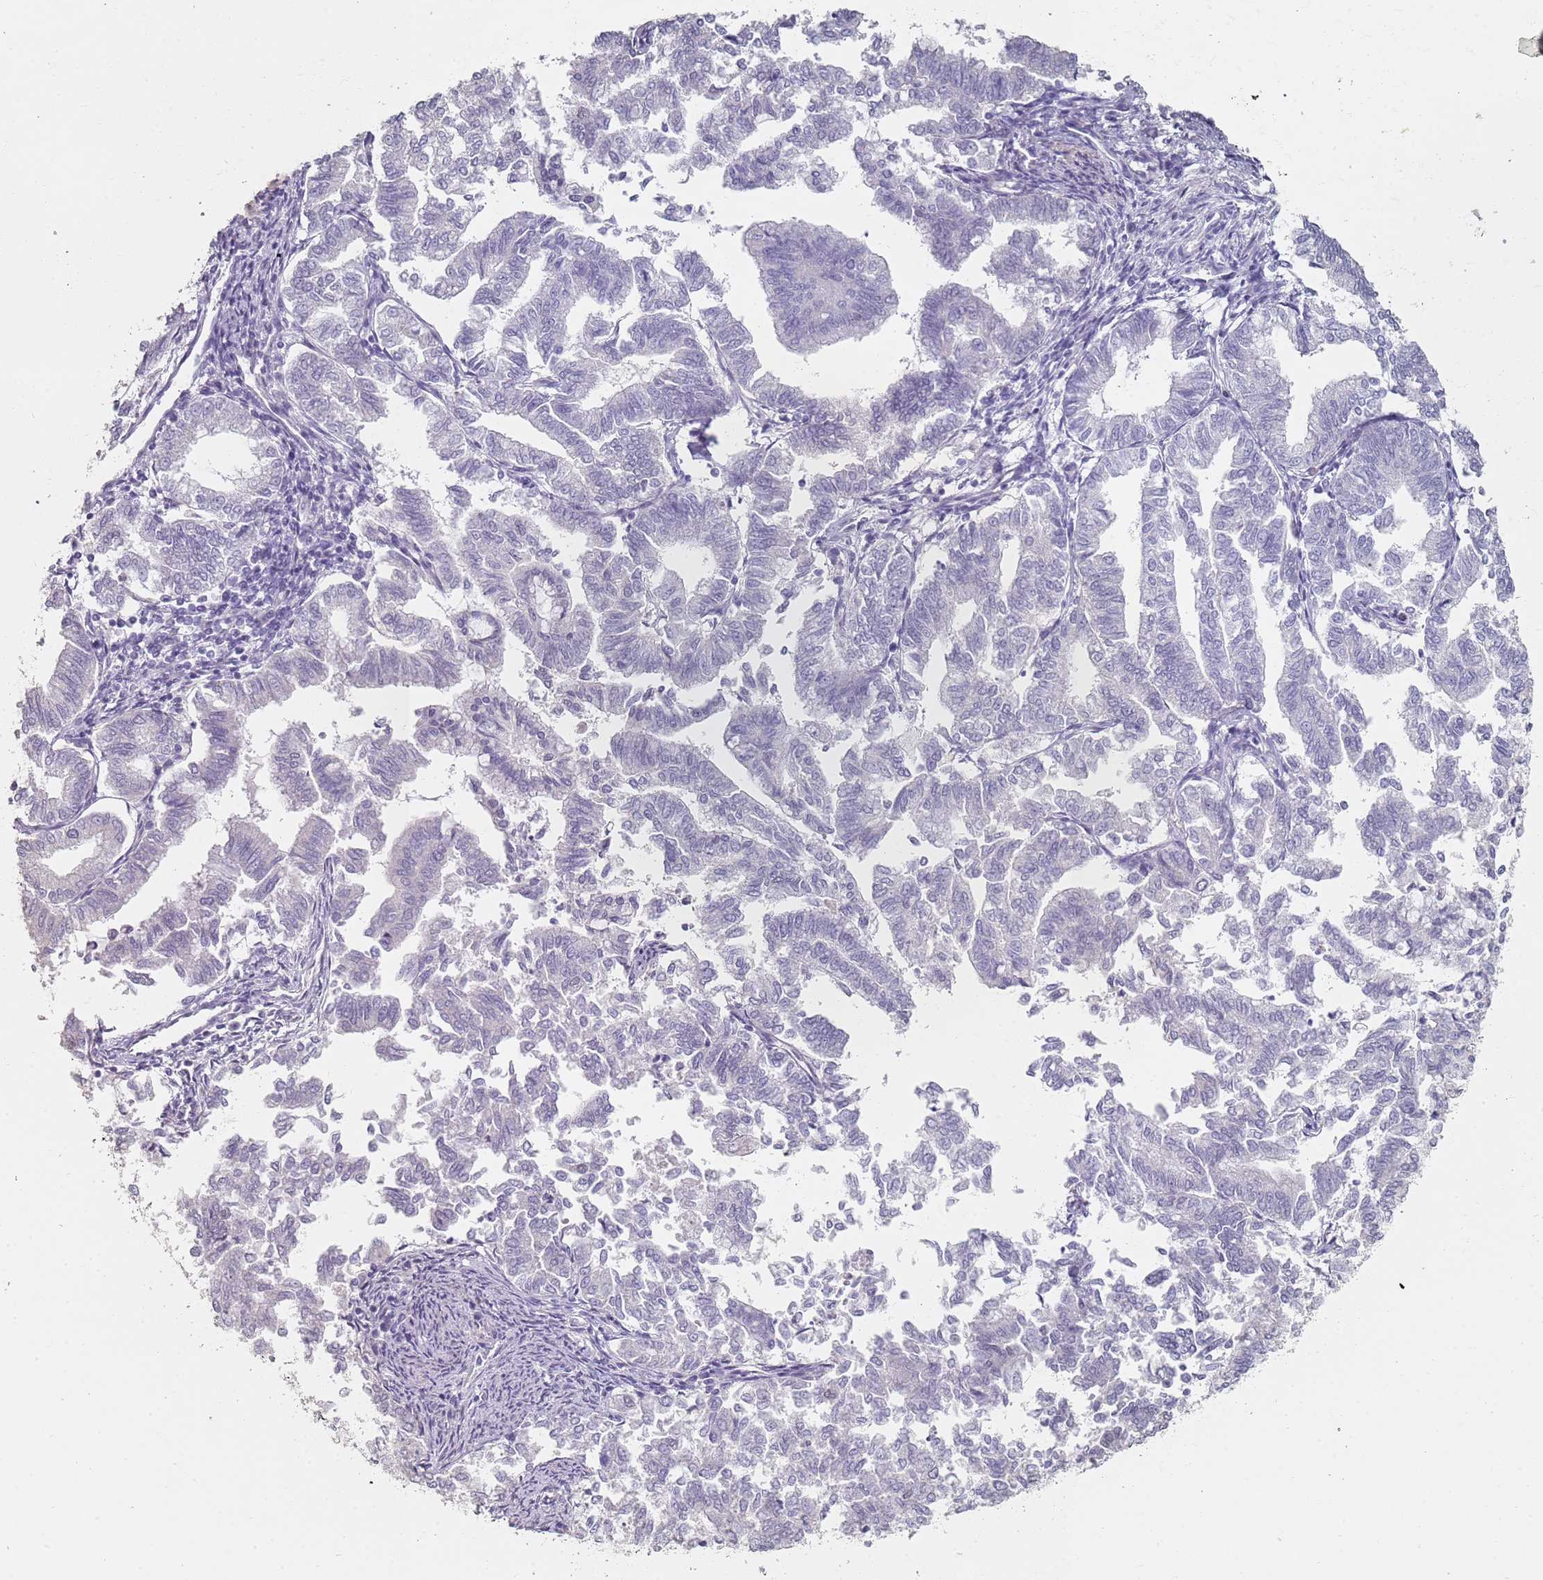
{"staining": {"intensity": "negative", "quantity": "none", "location": "none"}, "tissue": "endometrial cancer", "cell_type": "Tumor cells", "image_type": "cancer", "snomed": [{"axis": "morphology", "description": "Adenocarcinoma, NOS"}, {"axis": "topography", "description": "Endometrium"}], "caption": "Tumor cells show no significant protein staining in endometrial cancer (adenocarcinoma).", "gene": "DNAH11", "patient": {"sex": "female", "age": 79}}